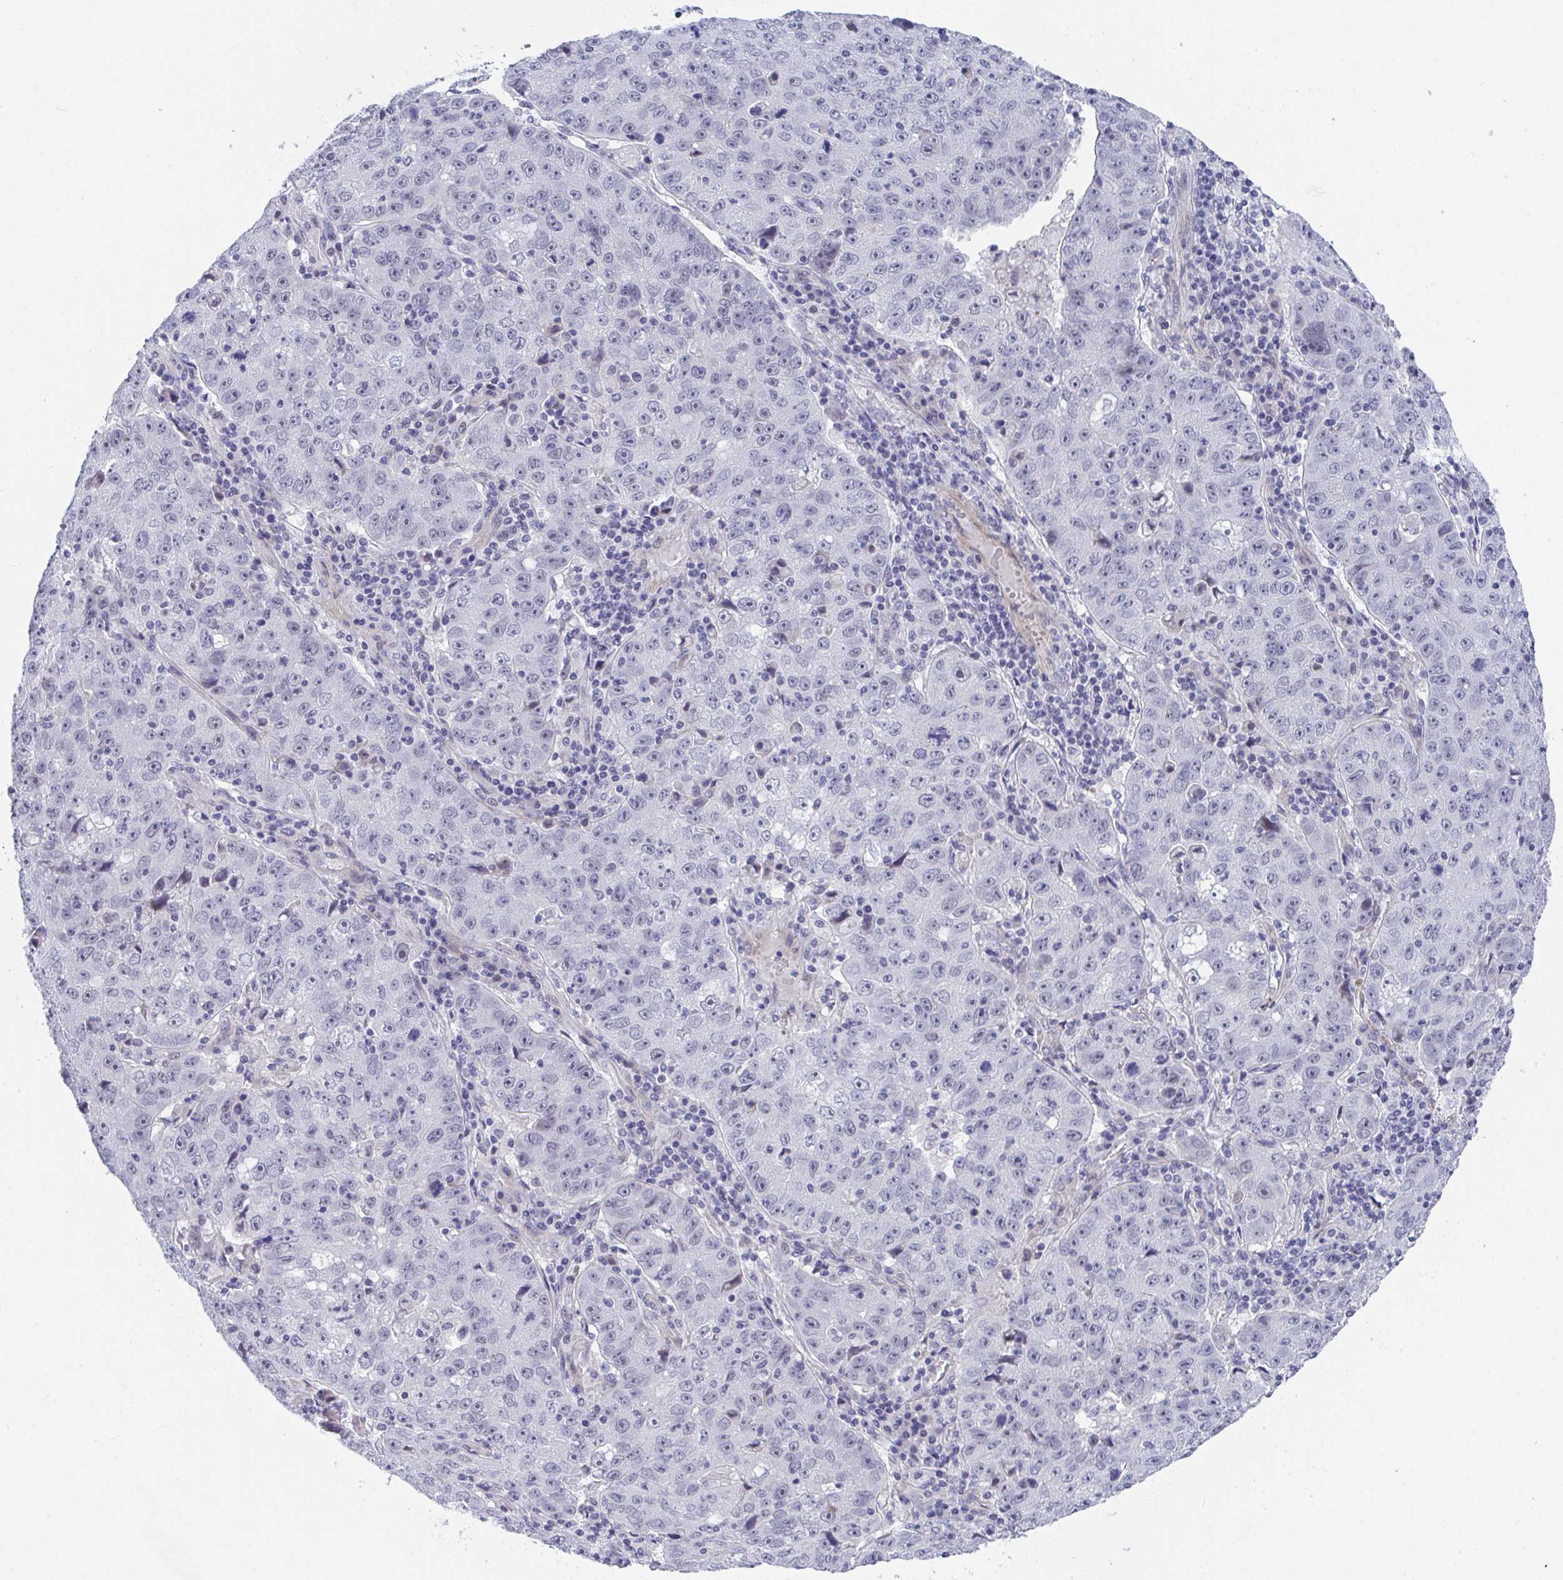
{"staining": {"intensity": "negative", "quantity": "none", "location": "none"}, "tissue": "lung cancer", "cell_type": "Tumor cells", "image_type": "cancer", "snomed": [{"axis": "morphology", "description": "Normal morphology"}, {"axis": "morphology", "description": "Adenocarcinoma, NOS"}, {"axis": "topography", "description": "Lymph node"}, {"axis": "topography", "description": "Lung"}], "caption": "The immunohistochemistry photomicrograph has no significant staining in tumor cells of lung adenocarcinoma tissue. (Stains: DAB (3,3'-diaminobenzidine) immunohistochemistry with hematoxylin counter stain, Microscopy: brightfield microscopy at high magnification).", "gene": "DAOA", "patient": {"sex": "female", "age": 57}}